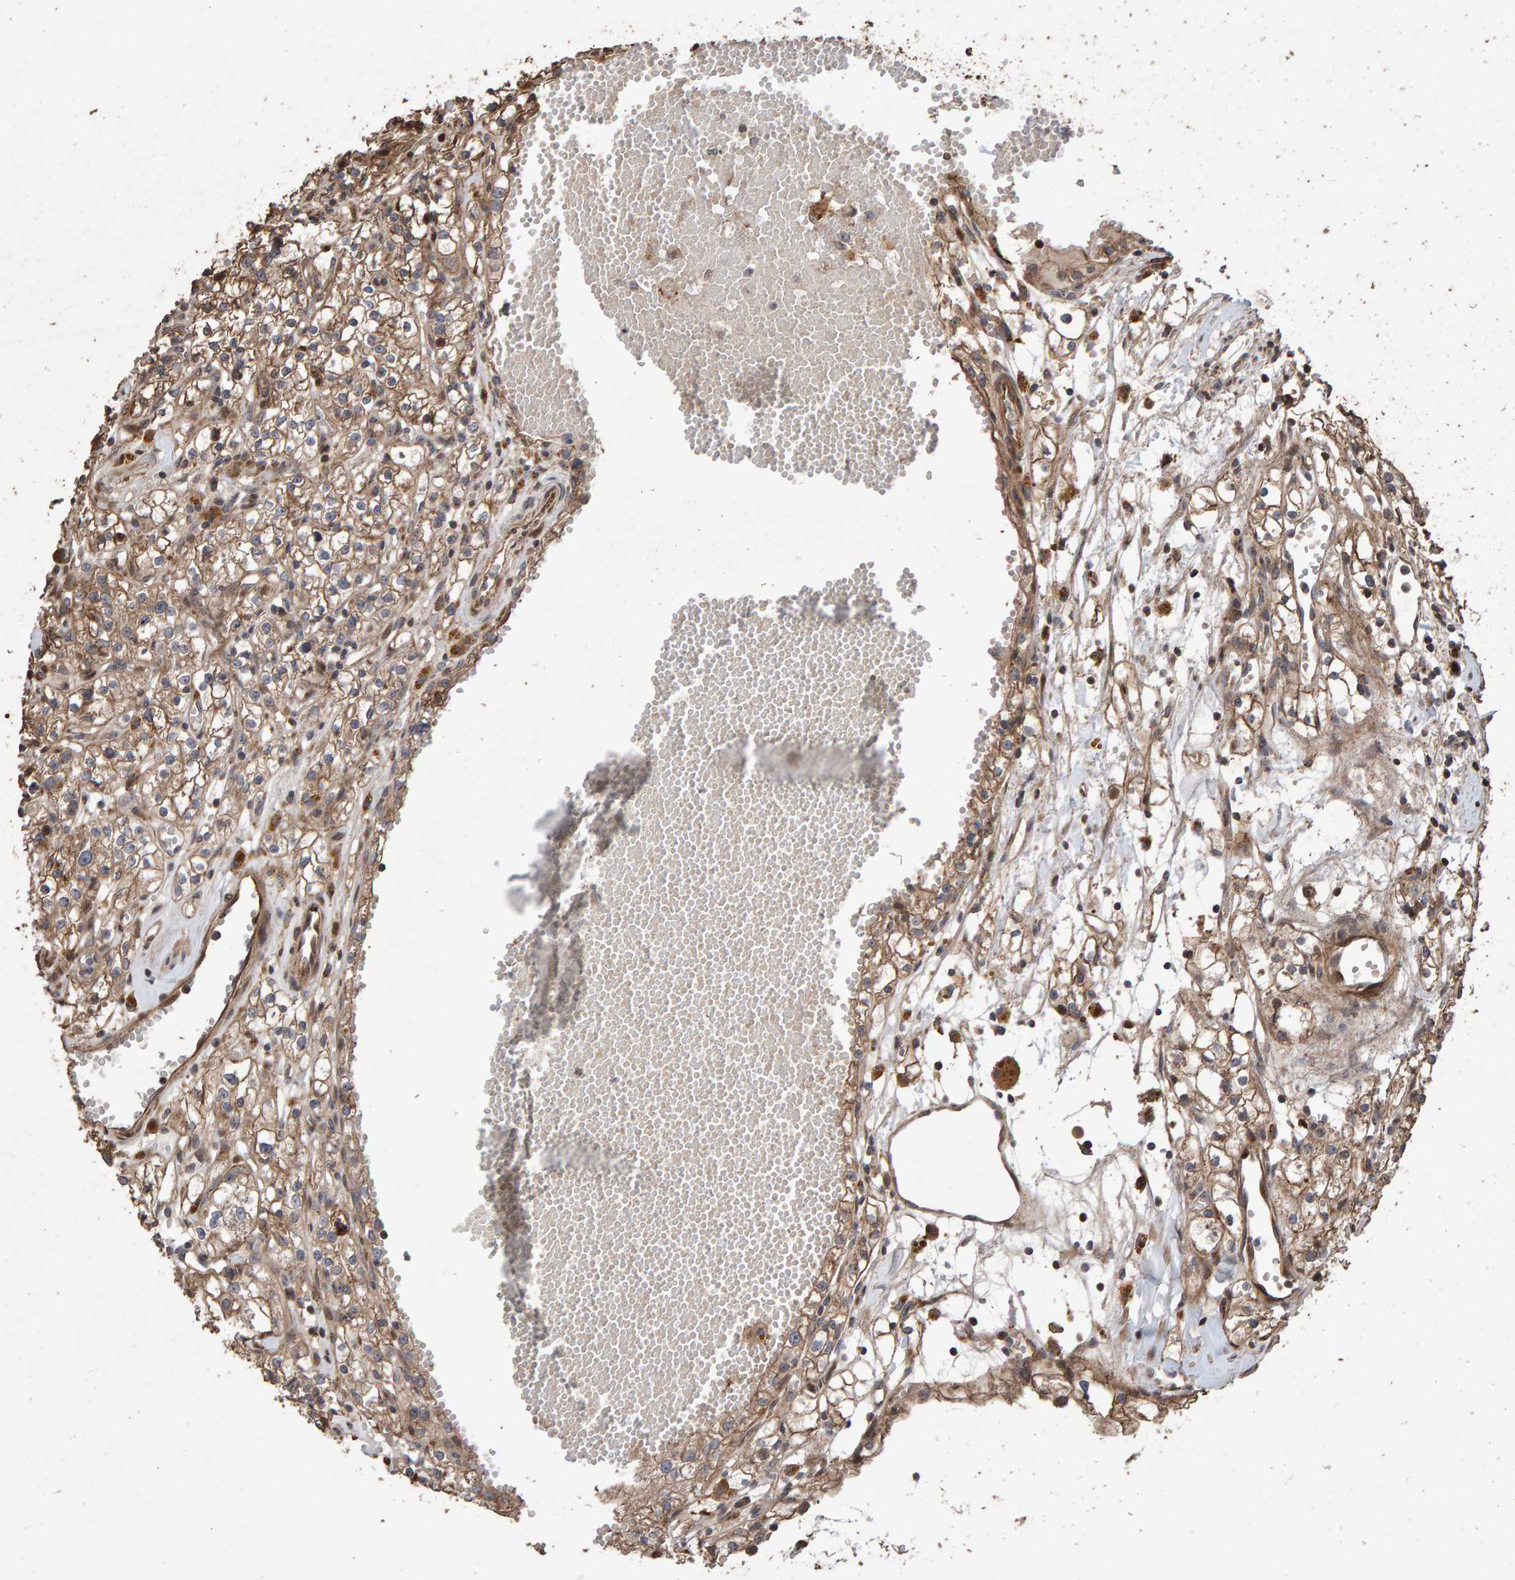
{"staining": {"intensity": "moderate", "quantity": ">75%", "location": "cytoplasmic/membranous"}, "tissue": "renal cancer", "cell_type": "Tumor cells", "image_type": "cancer", "snomed": [{"axis": "morphology", "description": "Adenocarcinoma, NOS"}, {"axis": "topography", "description": "Kidney"}], "caption": "Protein analysis of adenocarcinoma (renal) tissue displays moderate cytoplasmic/membranous expression in about >75% of tumor cells.", "gene": "OSBP2", "patient": {"sex": "male", "age": 56}}